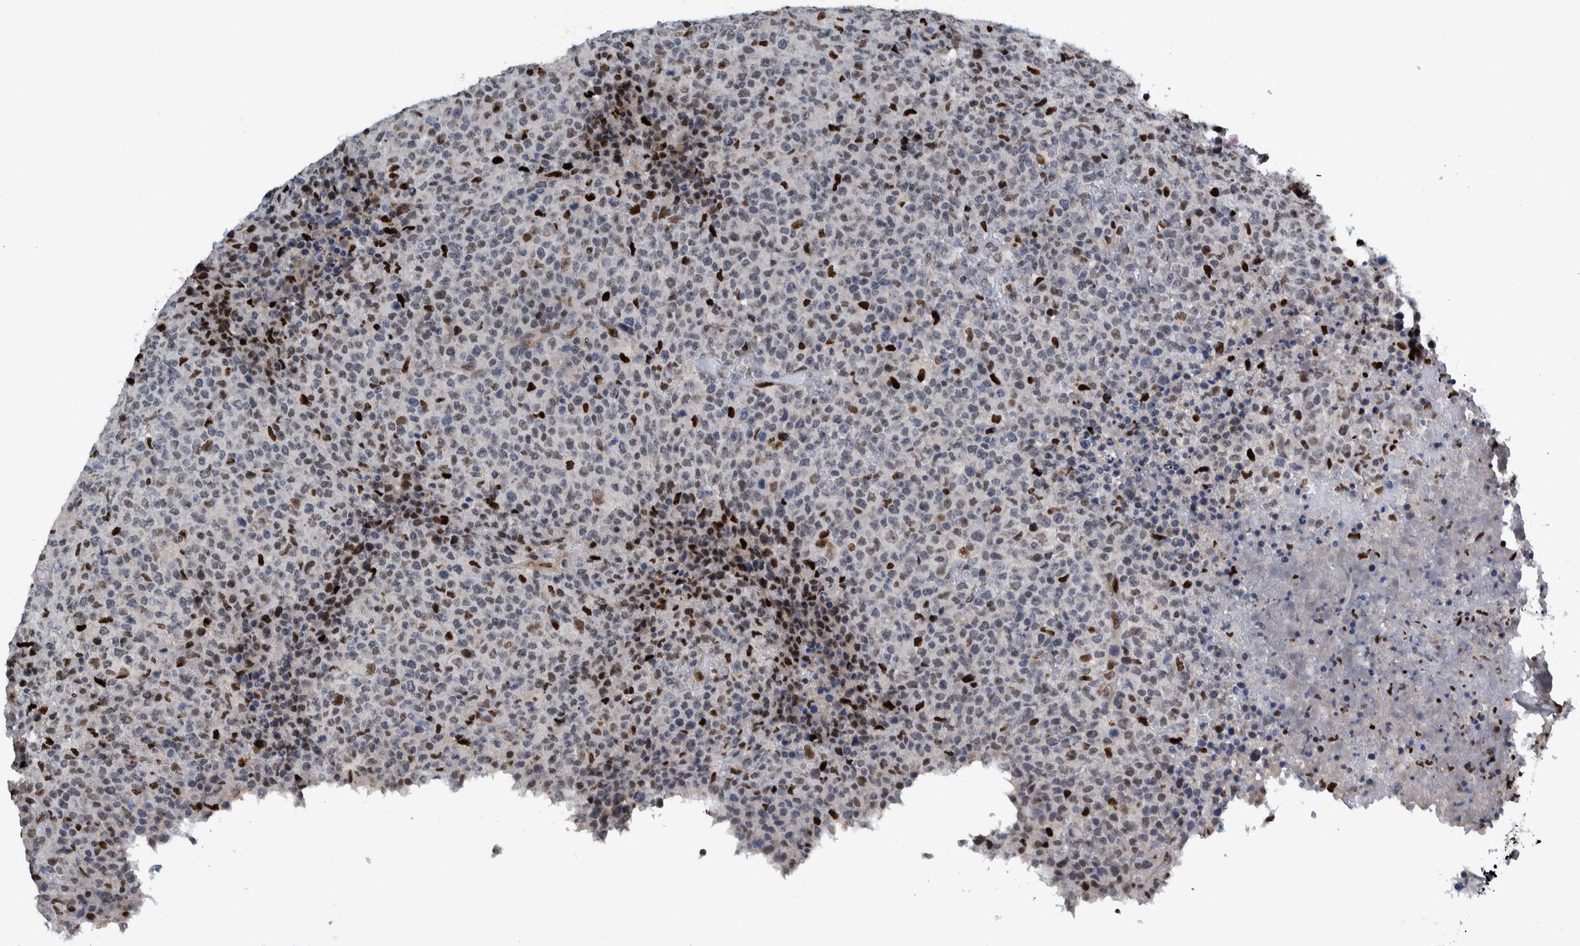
{"staining": {"intensity": "strong", "quantity": "<25%", "location": "nuclear"}, "tissue": "lymphoma", "cell_type": "Tumor cells", "image_type": "cancer", "snomed": [{"axis": "morphology", "description": "Malignant lymphoma, non-Hodgkin's type, High grade"}, {"axis": "topography", "description": "Lymph node"}], "caption": "This is an image of immunohistochemistry (IHC) staining of high-grade malignant lymphoma, non-Hodgkin's type, which shows strong staining in the nuclear of tumor cells.", "gene": "HEATR9", "patient": {"sex": "male", "age": 13}}